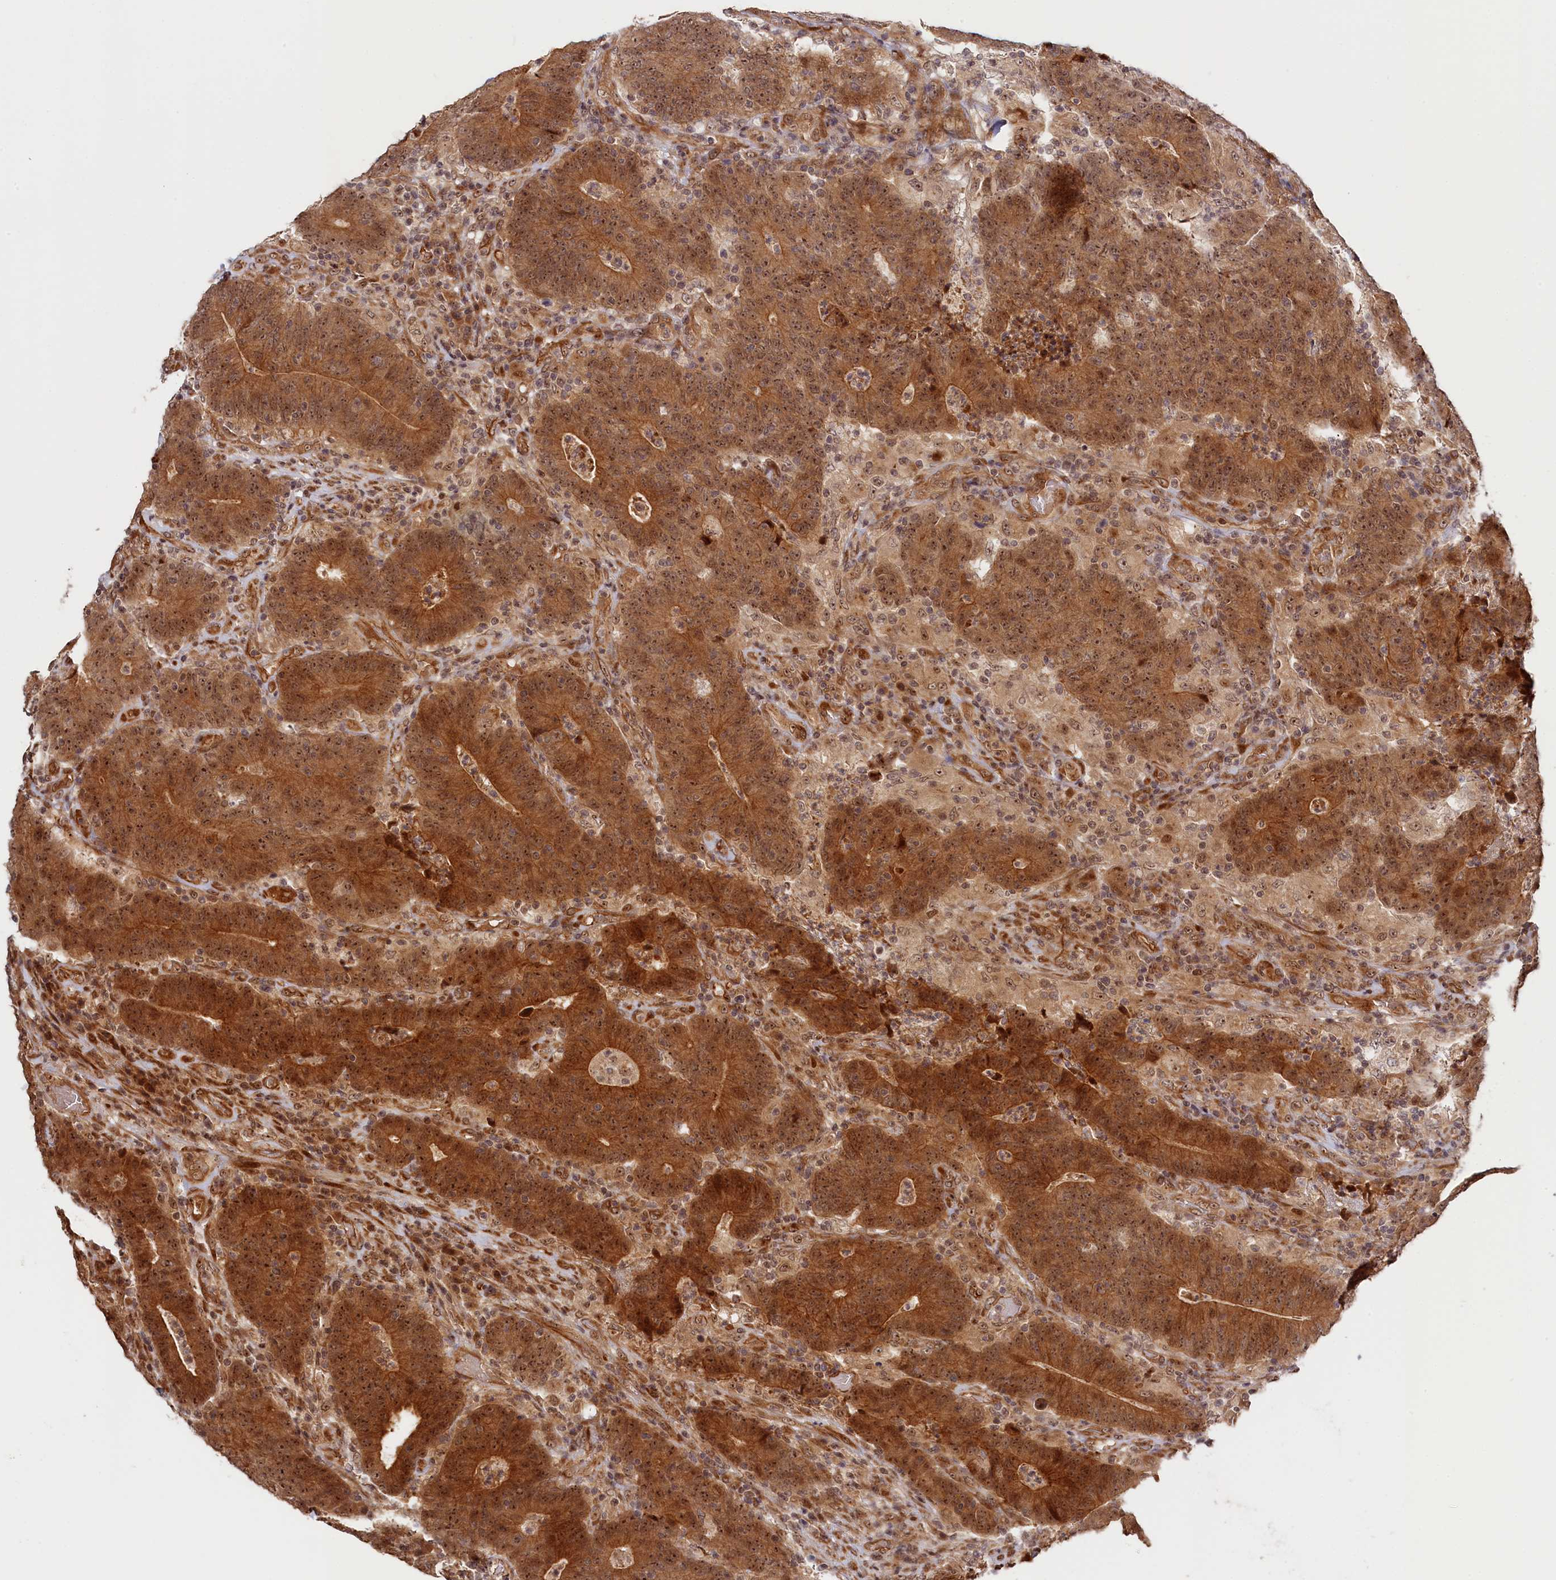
{"staining": {"intensity": "strong", "quantity": ">75%", "location": "cytoplasmic/membranous,nuclear"}, "tissue": "colorectal cancer", "cell_type": "Tumor cells", "image_type": "cancer", "snomed": [{"axis": "morphology", "description": "Normal tissue, NOS"}, {"axis": "morphology", "description": "Adenocarcinoma, NOS"}, {"axis": "topography", "description": "Colon"}], "caption": "This photomicrograph shows IHC staining of human colorectal cancer (adenocarcinoma), with high strong cytoplasmic/membranous and nuclear staining in about >75% of tumor cells.", "gene": "ANKRD24", "patient": {"sex": "female", "age": 75}}